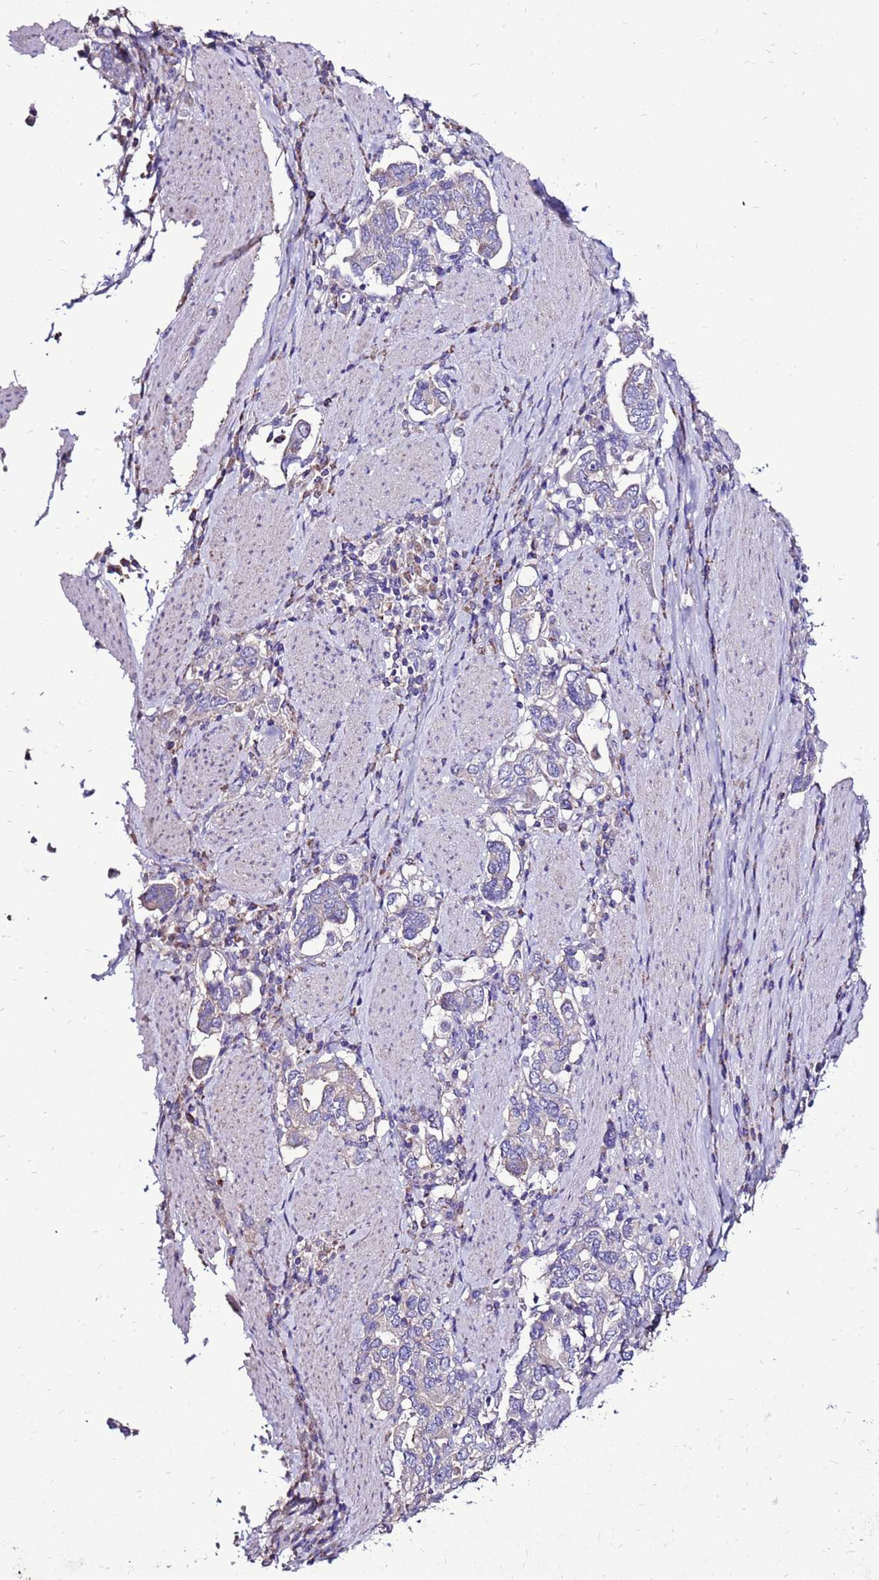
{"staining": {"intensity": "negative", "quantity": "none", "location": "none"}, "tissue": "stomach cancer", "cell_type": "Tumor cells", "image_type": "cancer", "snomed": [{"axis": "morphology", "description": "Adenocarcinoma, NOS"}, {"axis": "topography", "description": "Stomach, upper"}, {"axis": "topography", "description": "Stomach"}], "caption": "This is an IHC photomicrograph of human stomach cancer (adenocarcinoma). There is no staining in tumor cells.", "gene": "TMEM106C", "patient": {"sex": "male", "age": 62}}